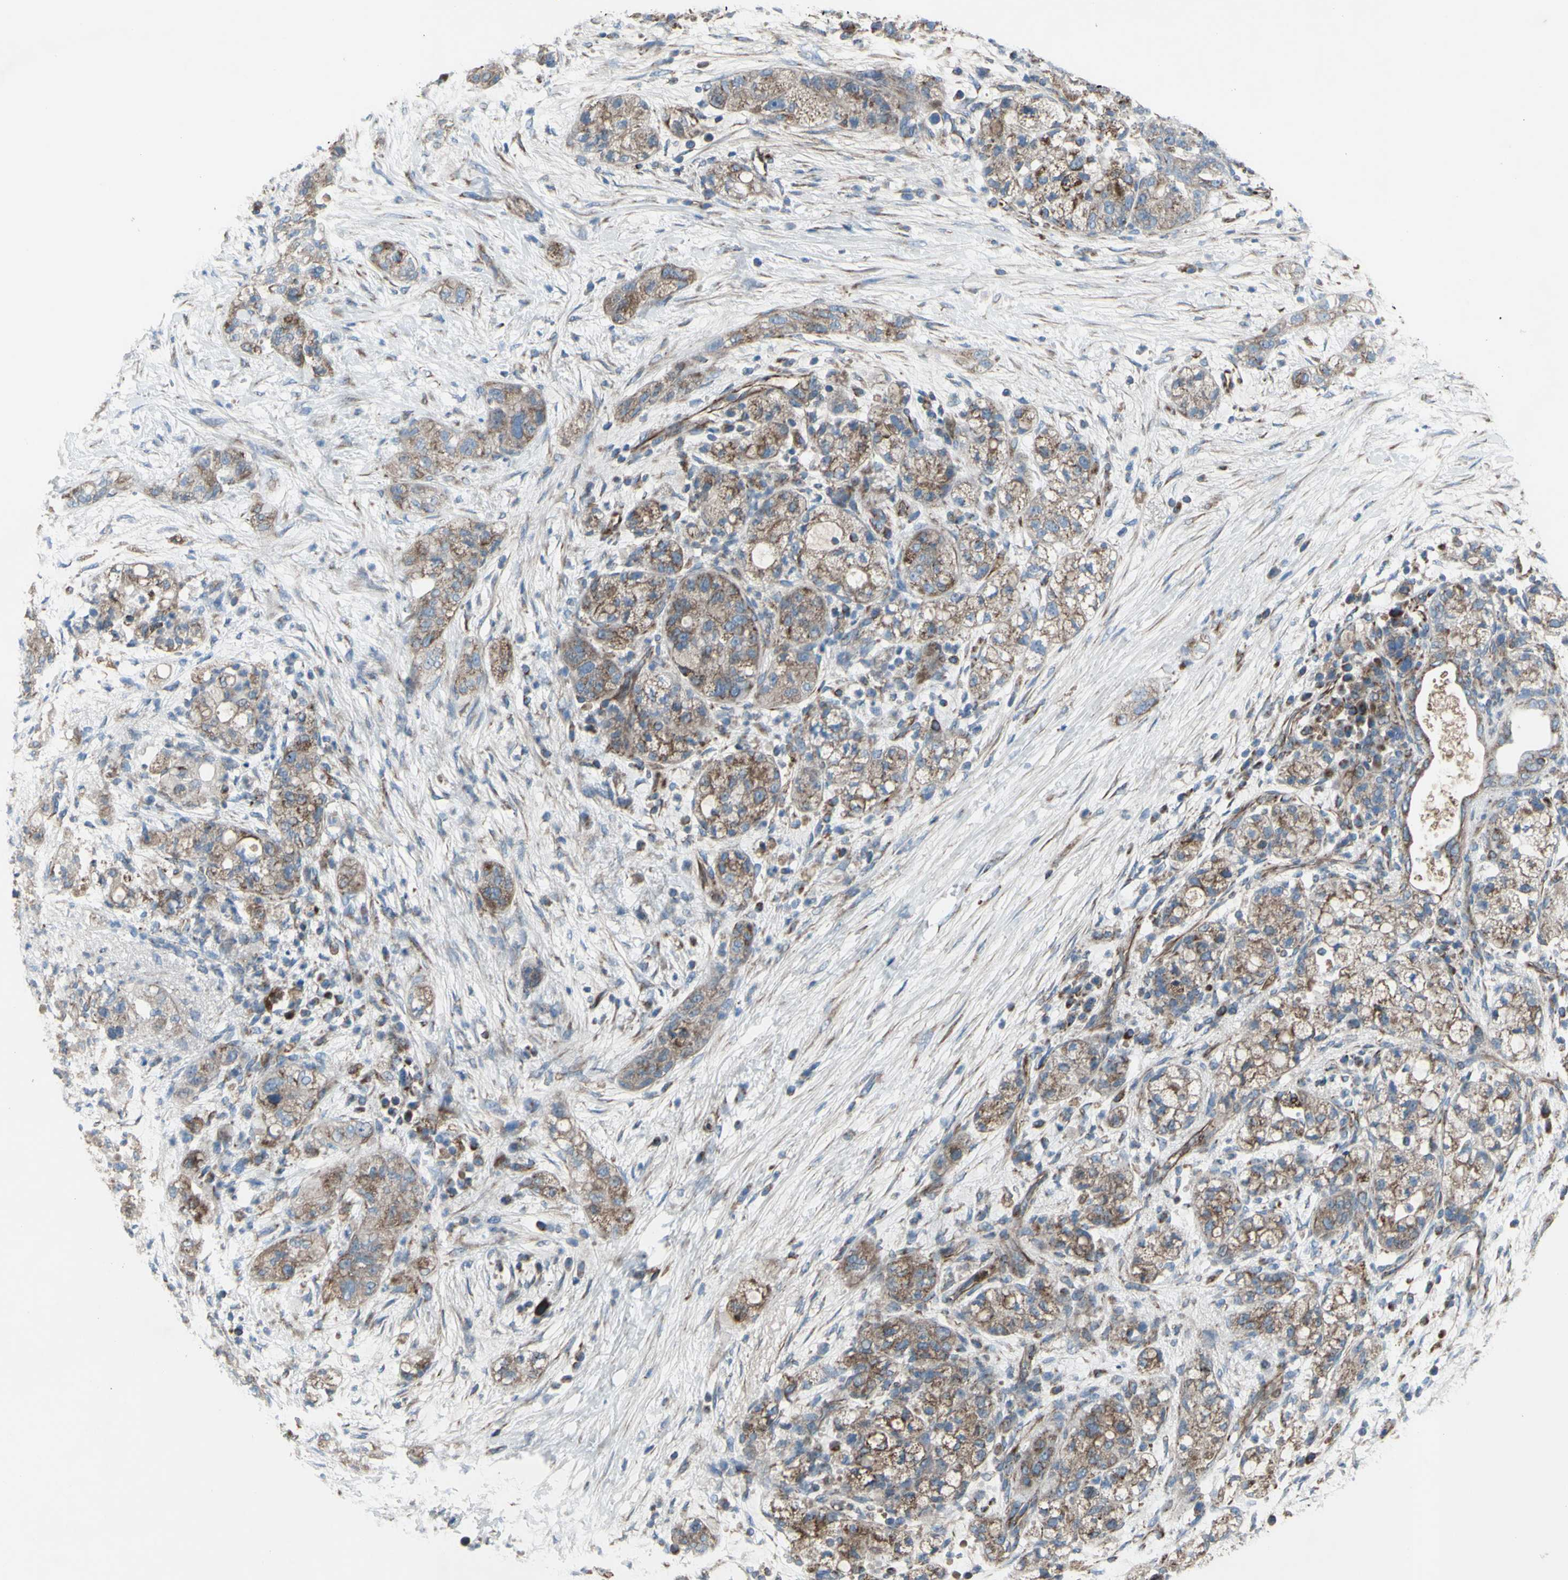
{"staining": {"intensity": "weak", "quantity": ">75%", "location": "cytoplasmic/membranous"}, "tissue": "pancreatic cancer", "cell_type": "Tumor cells", "image_type": "cancer", "snomed": [{"axis": "morphology", "description": "Adenocarcinoma, NOS"}, {"axis": "topography", "description": "Pancreas"}], "caption": "DAB immunohistochemical staining of pancreatic cancer demonstrates weak cytoplasmic/membranous protein expression in about >75% of tumor cells. (Brightfield microscopy of DAB IHC at high magnification).", "gene": "EMC7", "patient": {"sex": "female", "age": 78}}